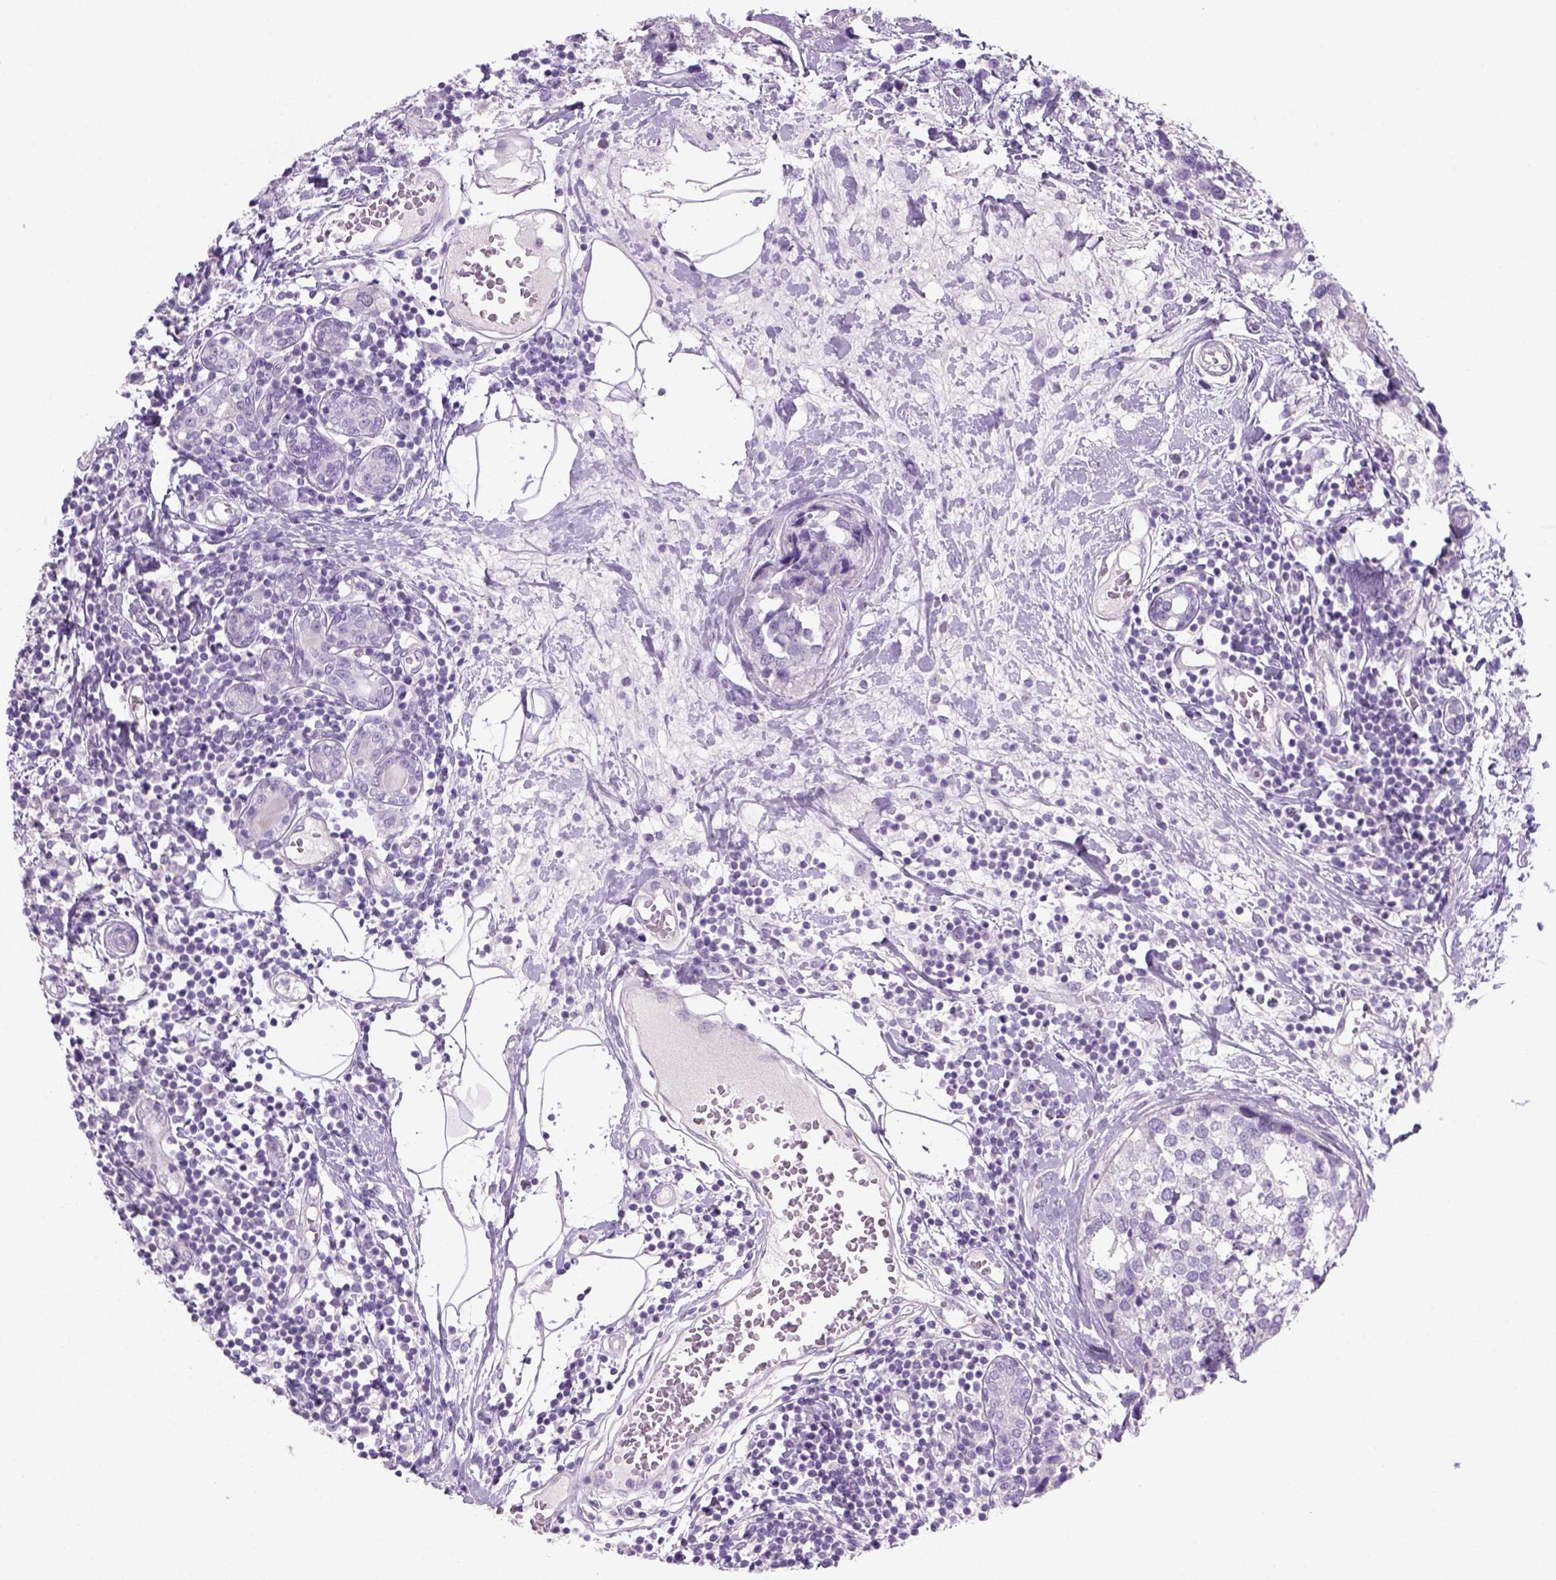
{"staining": {"intensity": "negative", "quantity": "none", "location": "none"}, "tissue": "breast cancer", "cell_type": "Tumor cells", "image_type": "cancer", "snomed": [{"axis": "morphology", "description": "Lobular carcinoma"}, {"axis": "topography", "description": "Breast"}], "caption": "Tumor cells show no significant protein positivity in lobular carcinoma (breast). (Stains: DAB (3,3'-diaminobenzidine) immunohistochemistry (IHC) with hematoxylin counter stain, Microscopy: brightfield microscopy at high magnification).", "gene": "TENM4", "patient": {"sex": "female", "age": 59}}